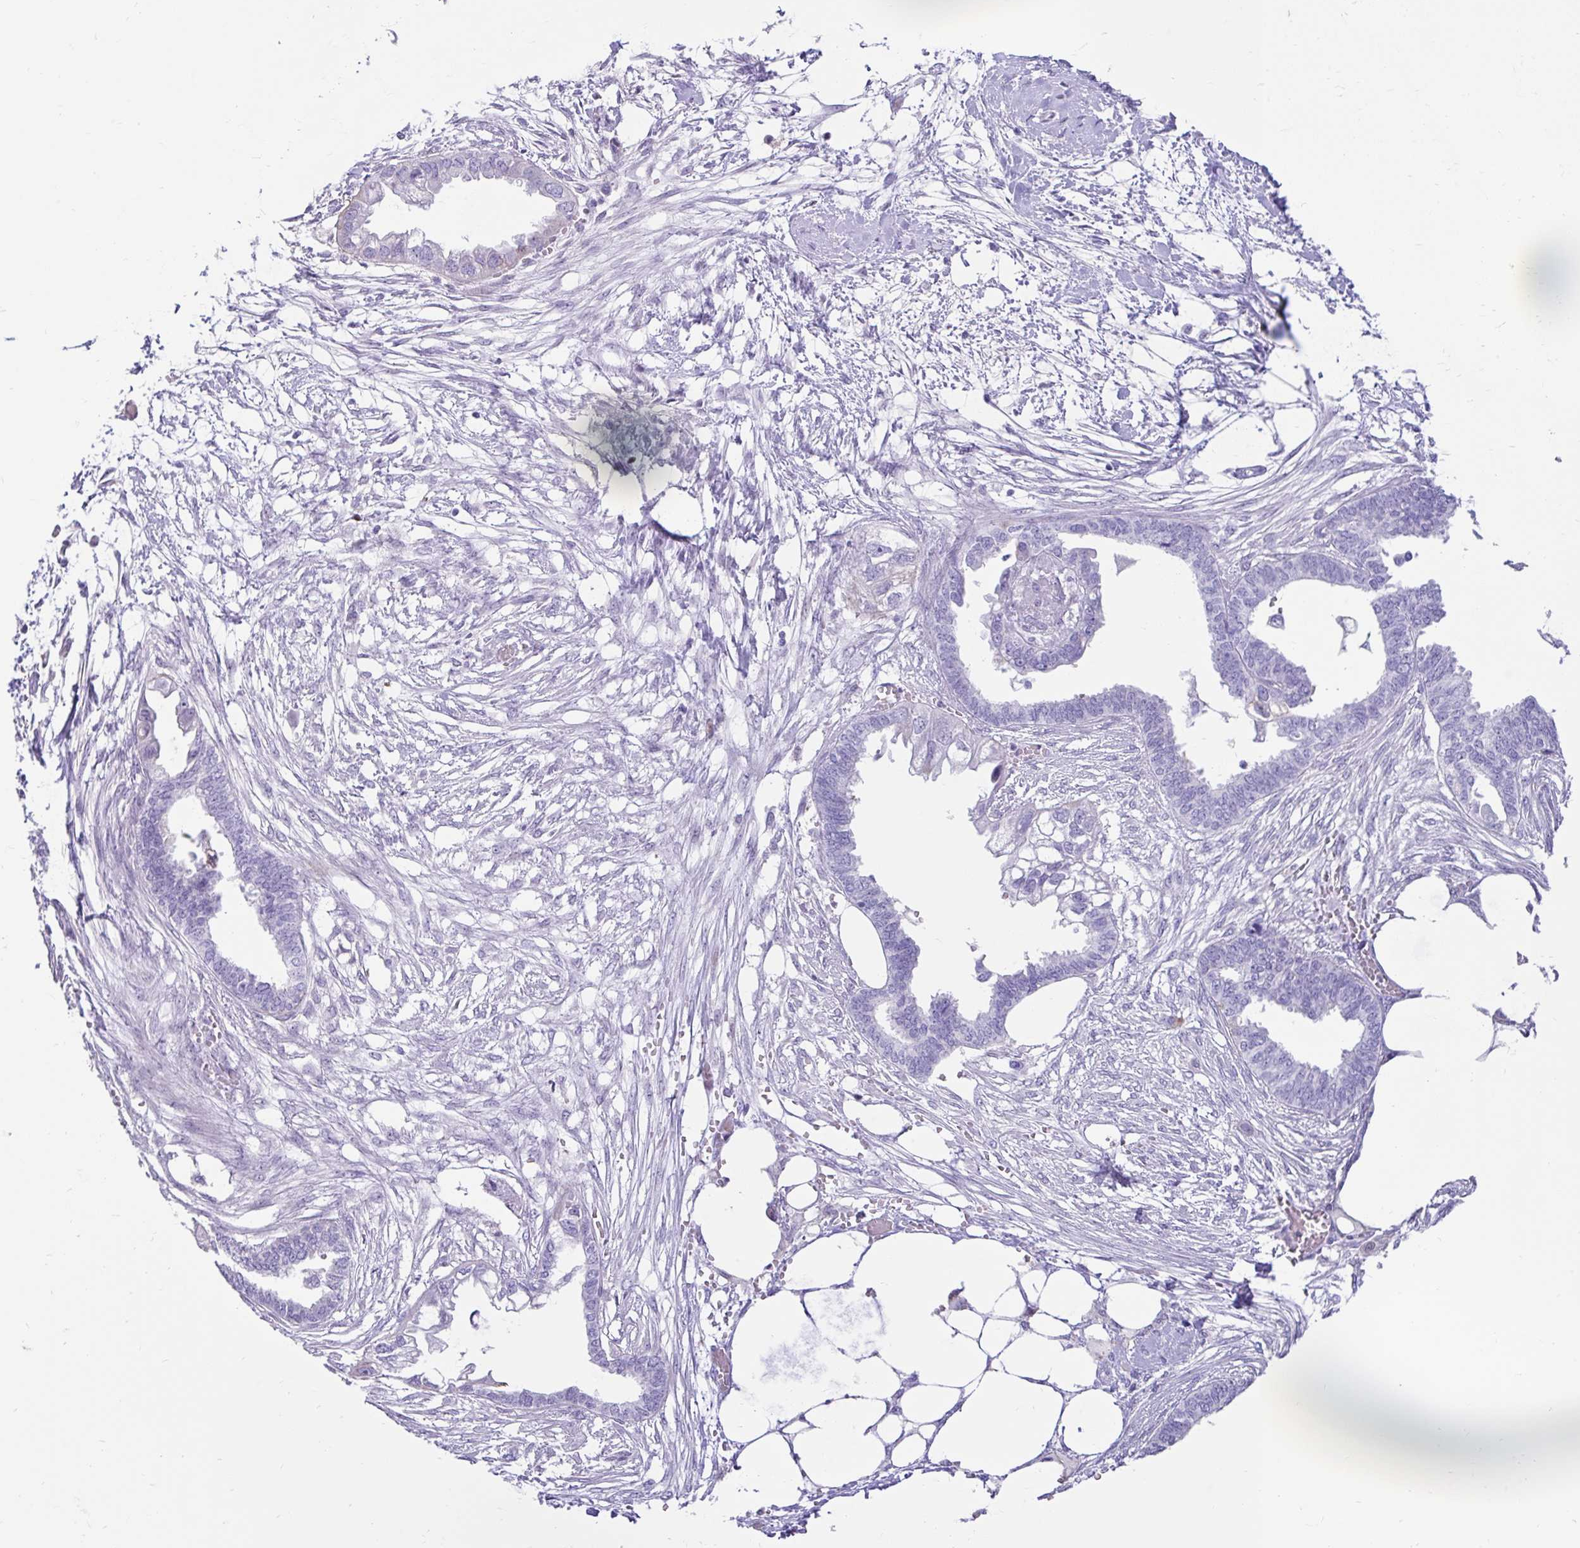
{"staining": {"intensity": "negative", "quantity": "none", "location": "none"}, "tissue": "endometrial cancer", "cell_type": "Tumor cells", "image_type": "cancer", "snomed": [{"axis": "morphology", "description": "Adenocarcinoma, NOS"}, {"axis": "morphology", "description": "Adenocarcinoma, metastatic, NOS"}, {"axis": "topography", "description": "Adipose tissue"}, {"axis": "topography", "description": "Endometrium"}], "caption": "DAB (3,3'-diaminobenzidine) immunohistochemical staining of endometrial metastatic adenocarcinoma reveals no significant positivity in tumor cells. (DAB IHC, high magnification).", "gene": "NHLH2", "patient": {"sex": "female", "age": 67}}